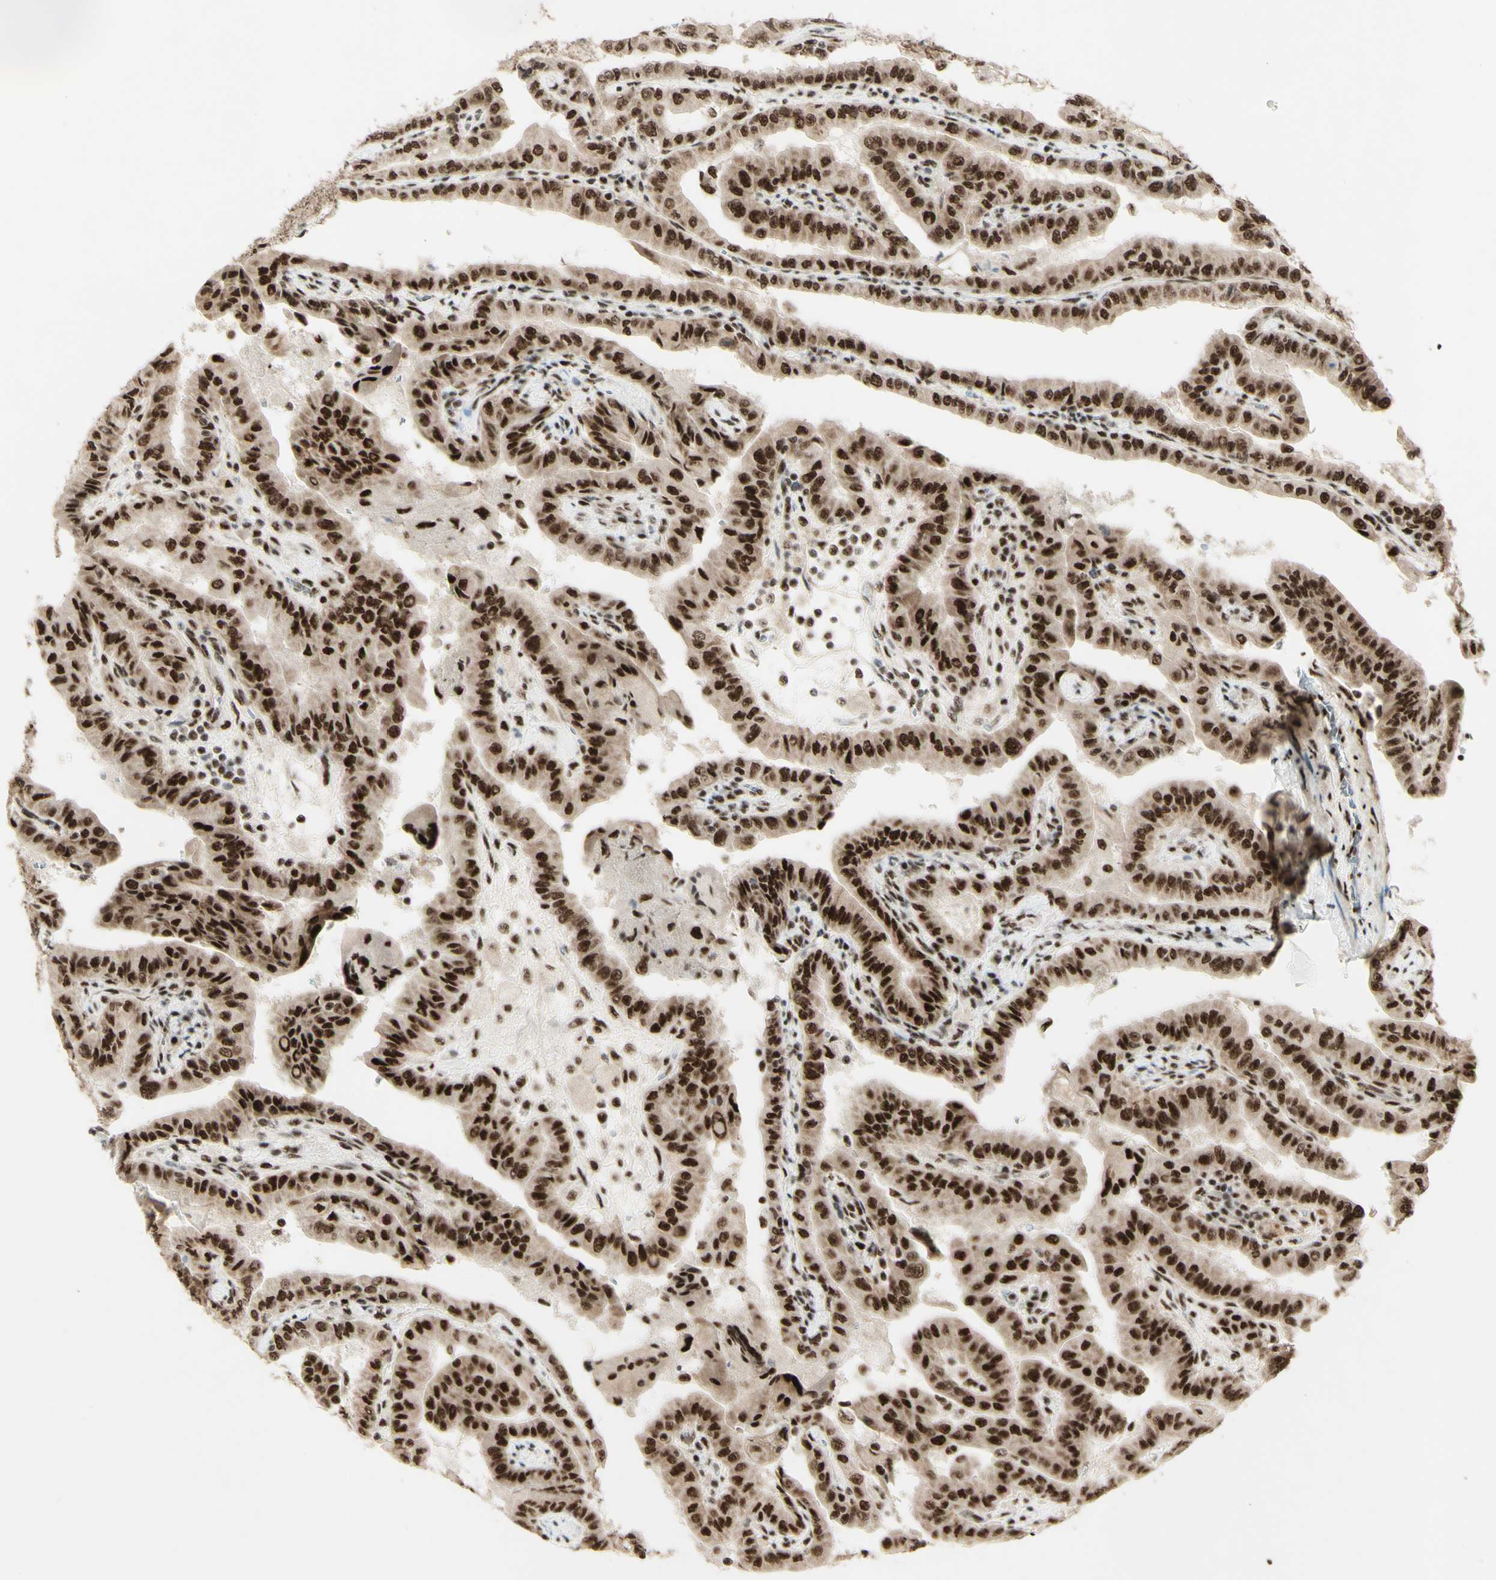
{"staining": {"intensity": "strong", "quantity": ">75%", "location": "cytoplasmic/membranous,nuclear"}, "tissue": "thyroid cancer", "cell_type": "Tumor cells", "image_type": "cancer", "snomed": [{"axis": "morphology", "description": "Papillary adenocarcinoma, NOS"}, {"axis": "topography", "description": "Thyroid gland"}], "caption": "A photomicrograph of thyroid cancer stained for a protein shows strong cytoplasmic/membranous and nuclear brown staining in tumor cells.", "gene": "DHX9", "patient": {"sex": "male", "age": 33}}